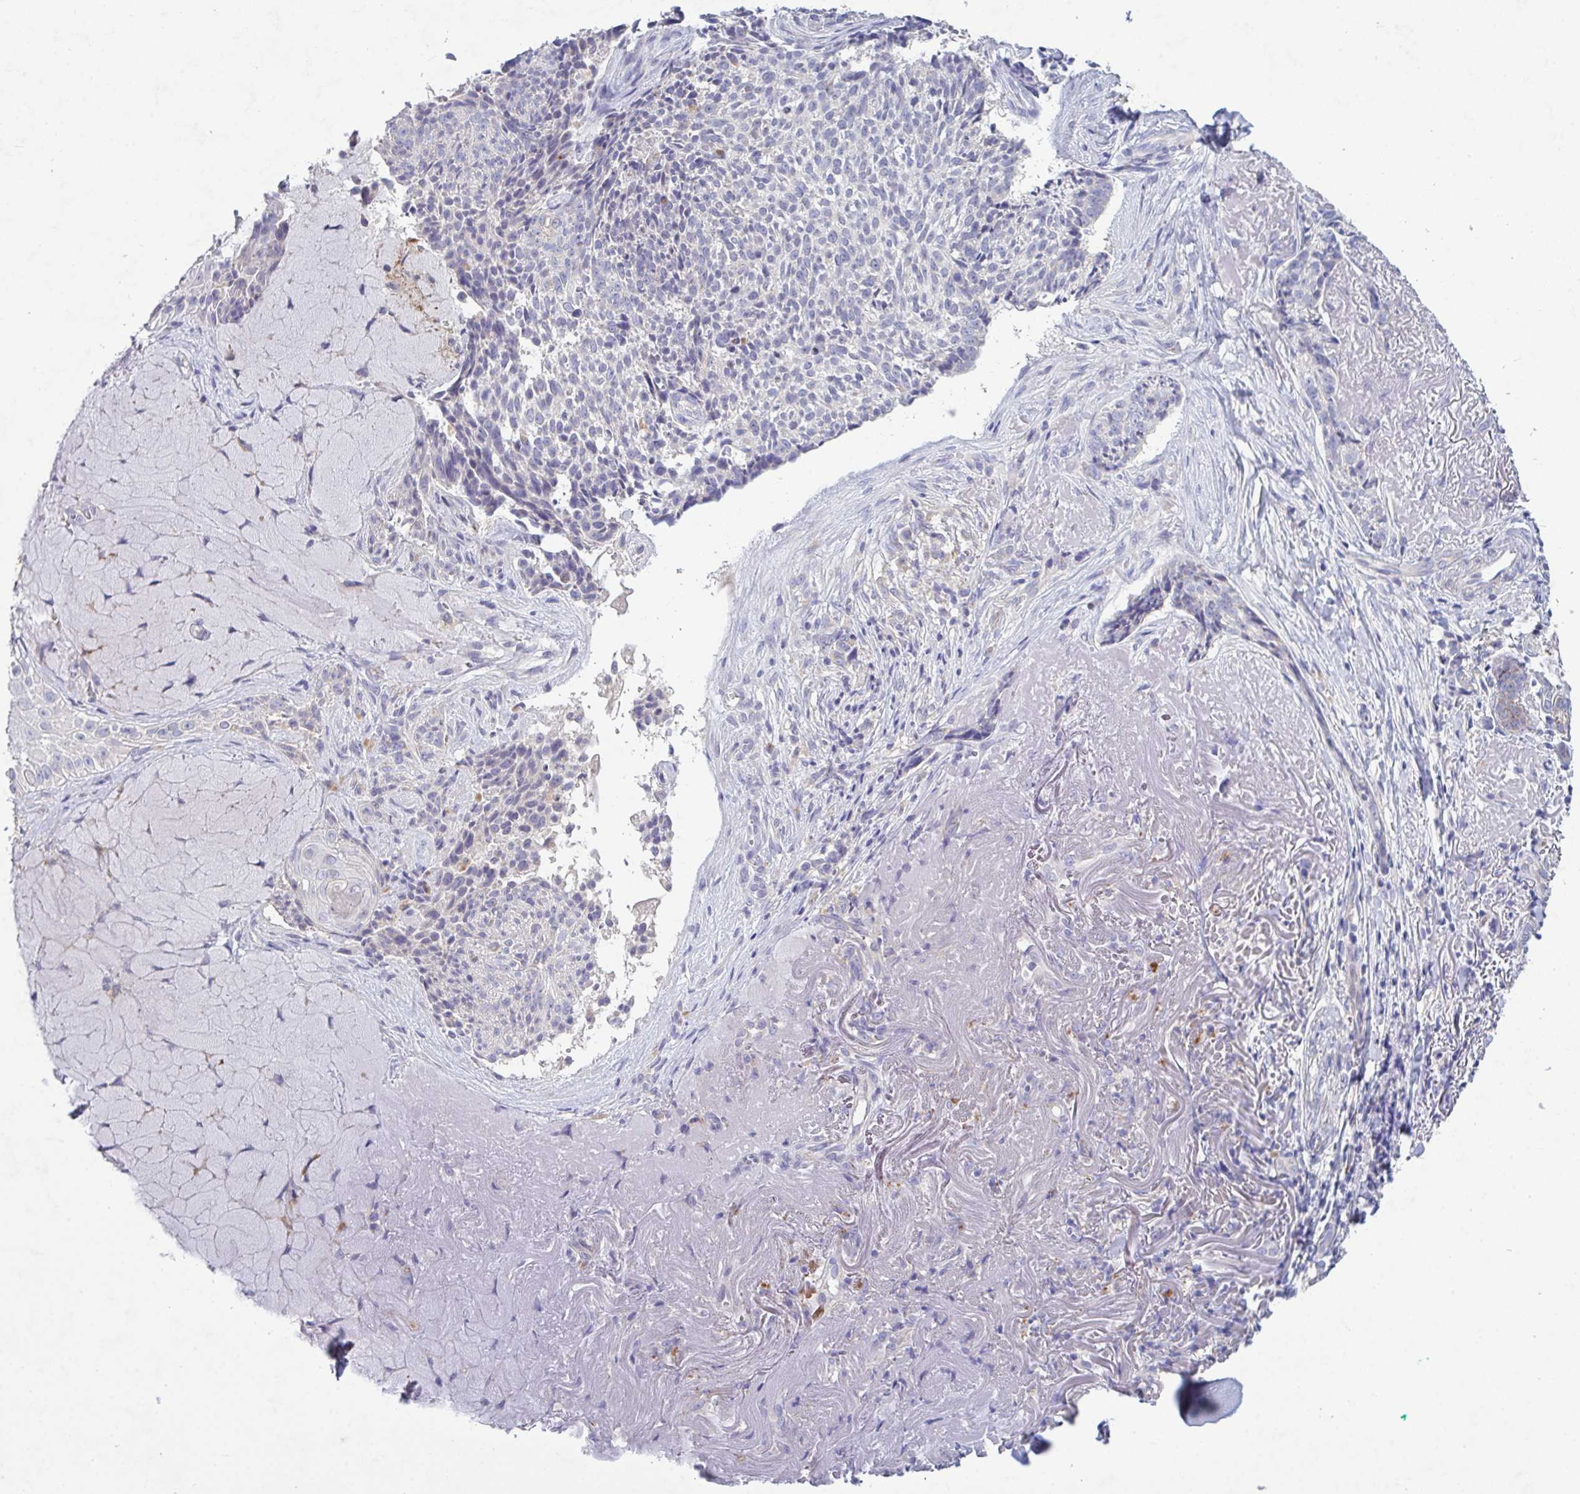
{"staining": {"intensity": "negative", "quantity": "none", "location": "none"}, "tissue": "skin cancer", "cell_type": "Tumor cells", "image_type": "cancer", "snomed": [{"axis": "morphology", "description": "Basal cell carcinoma"}, {"axis": "topography", "description": "Skin"}, {"axis": "topography", "description": "Skin of face"}], "caption": "An IHC photomicrograph of skin cancer (basal cell carcinoma) is shown. There is no staining in tumor cells of skin cancer (basal cell carcinoma).", "gene": "GALNT13", "patient": {"sex": "female", "age": 95}}